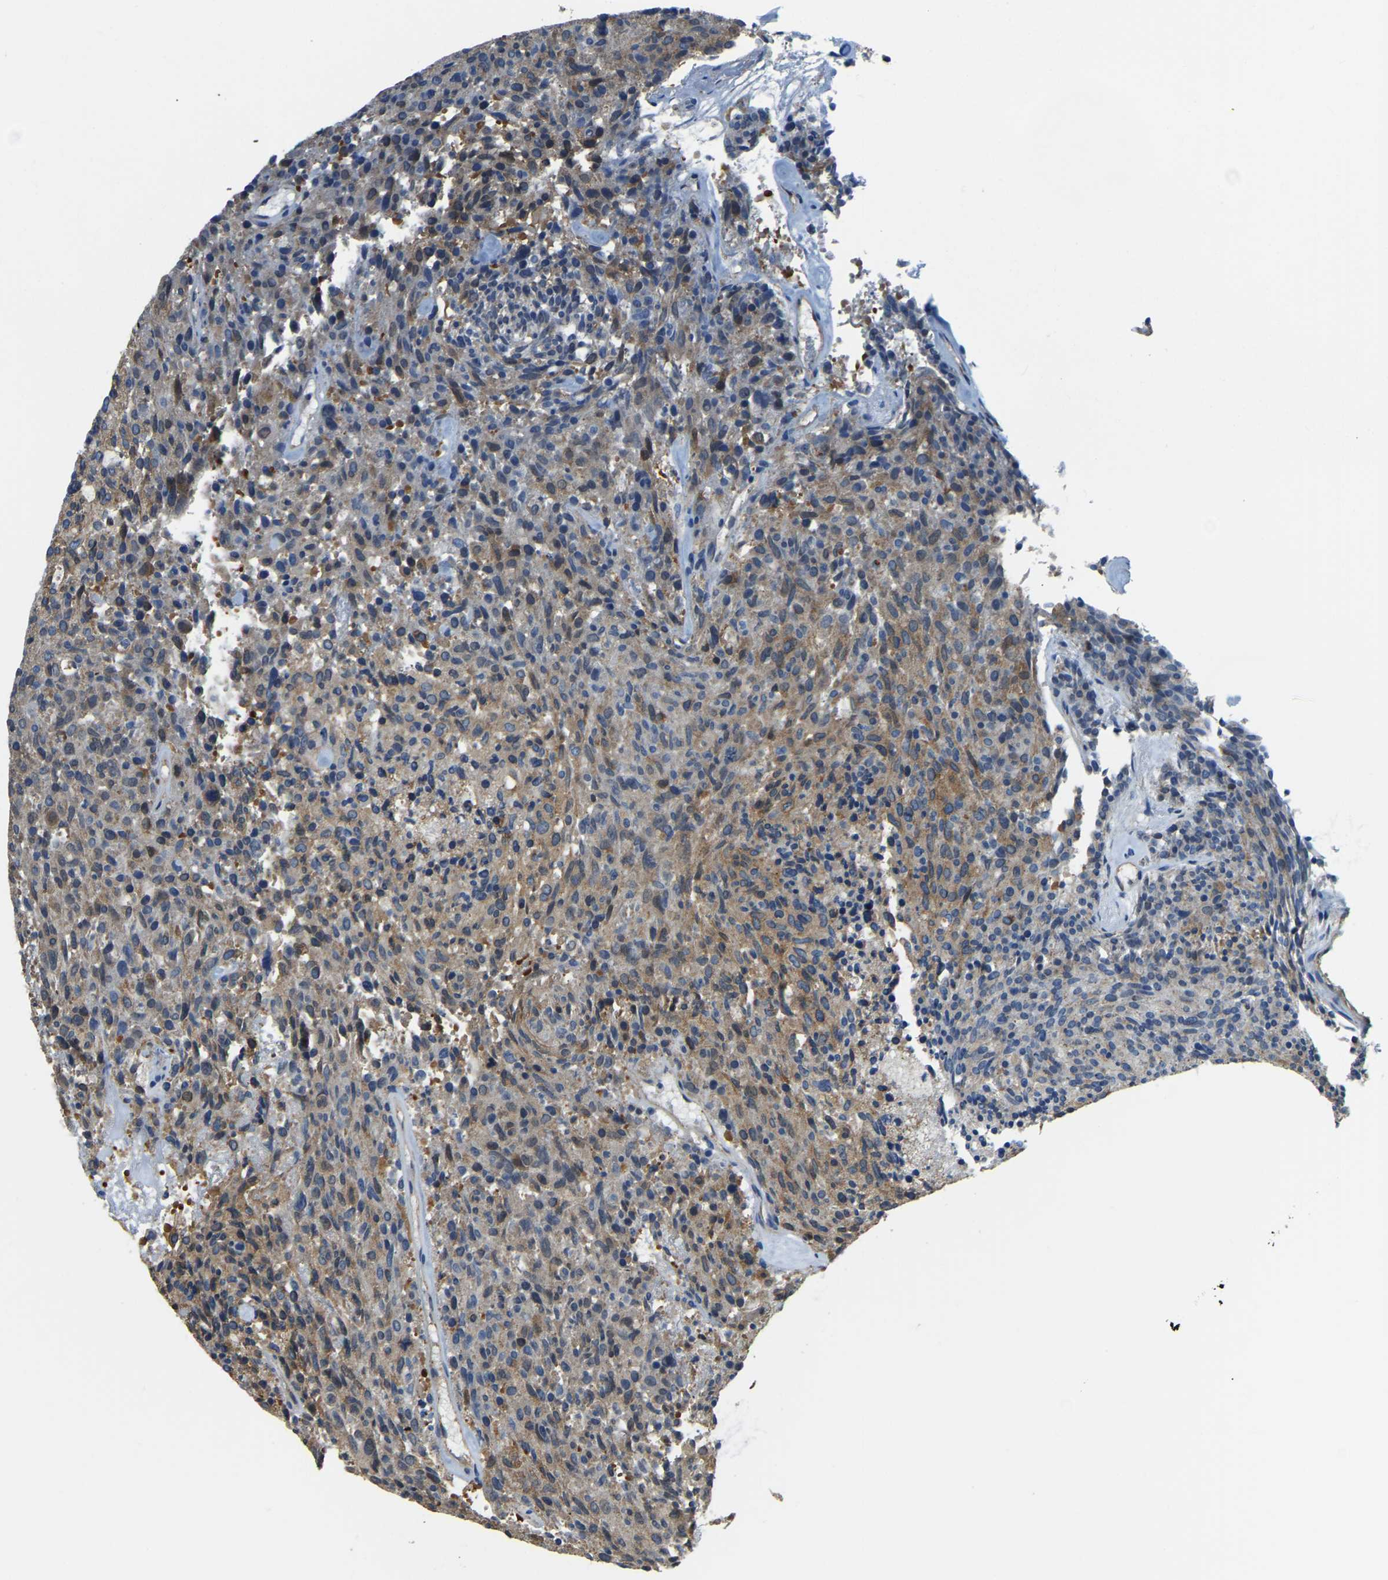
{"staining": {"intensity": "moderate", "quantity": ">75%", "location": "cytoplasmic/membranous"}, "tissue": "carcinoid", "cell_type": "Tumor cells", "image_type": "cancer", "snomed": [{"axis": "morphology", "description": "Carcinoid, malignant, NOS"}, {"axis": "topography", "description": "Pancreas"}], "caption": "DAB (3,3'-diaminobenzidine) immunohistochemical staining of human malignant carcinoid shows moderate cytoplasmic/membranous protein positivity in approximately >75% of tumor cells.", "gene": "AHNAK", "patient": {"sex": "female", "age": 54}}